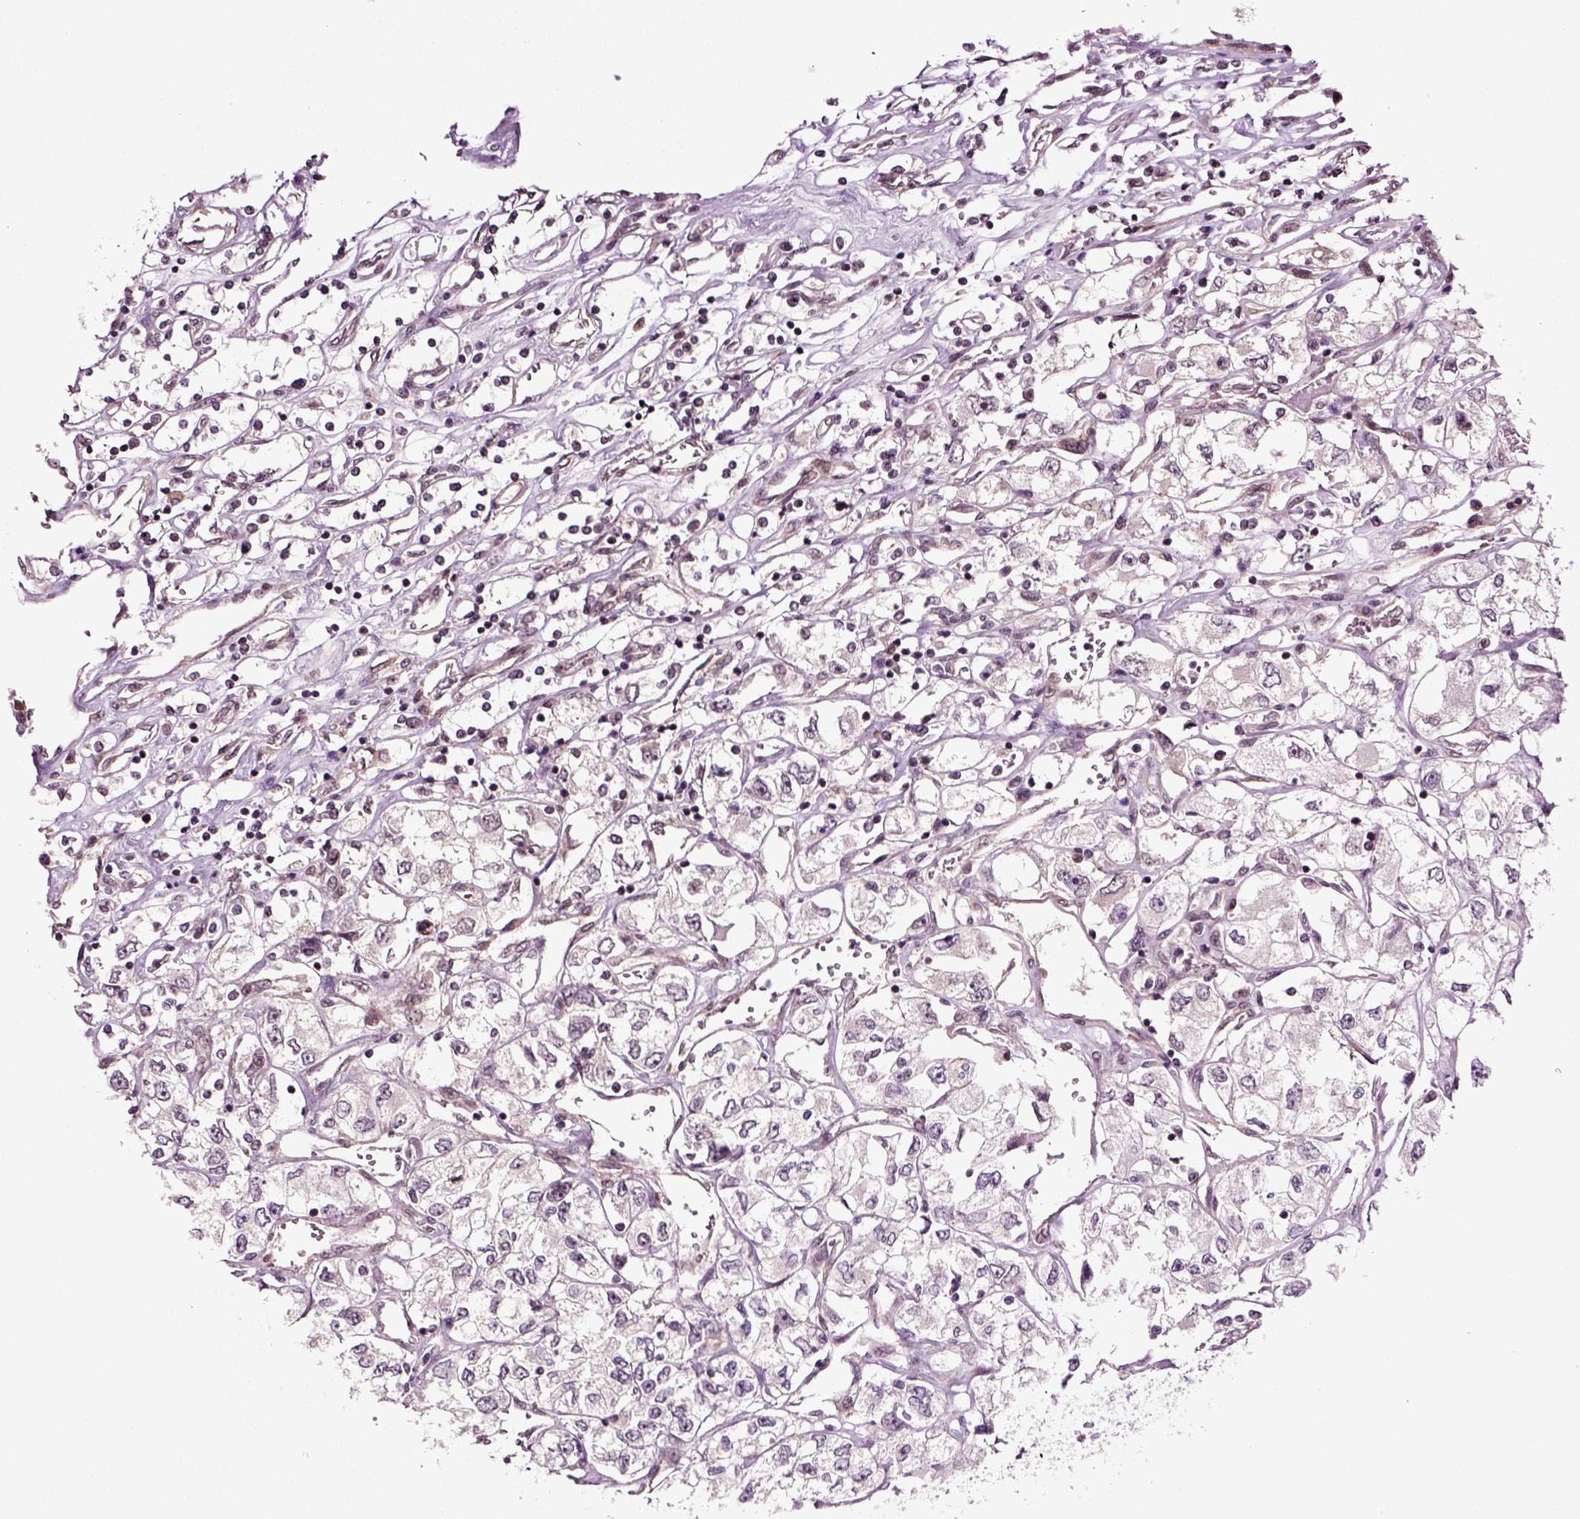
{"staining": {"intensity": "negative", "quantity": "none", "location": "none"}, "tissue": "renal cancer", "cell_type": "Tumor cells", "image_type": "cancer", "snomed": [{"axis": "morphology", "description": "Adenocarcinoma, NOS"}, {"axis": "topography", "description": "Kidney"}], "caption": "Renal adenocarcinoma stained for a protein using immunohistochemistry exhibits no staining tumor cells.", "gene": "KNSTRN", "patient": {"sex": "female", "age": 59}}